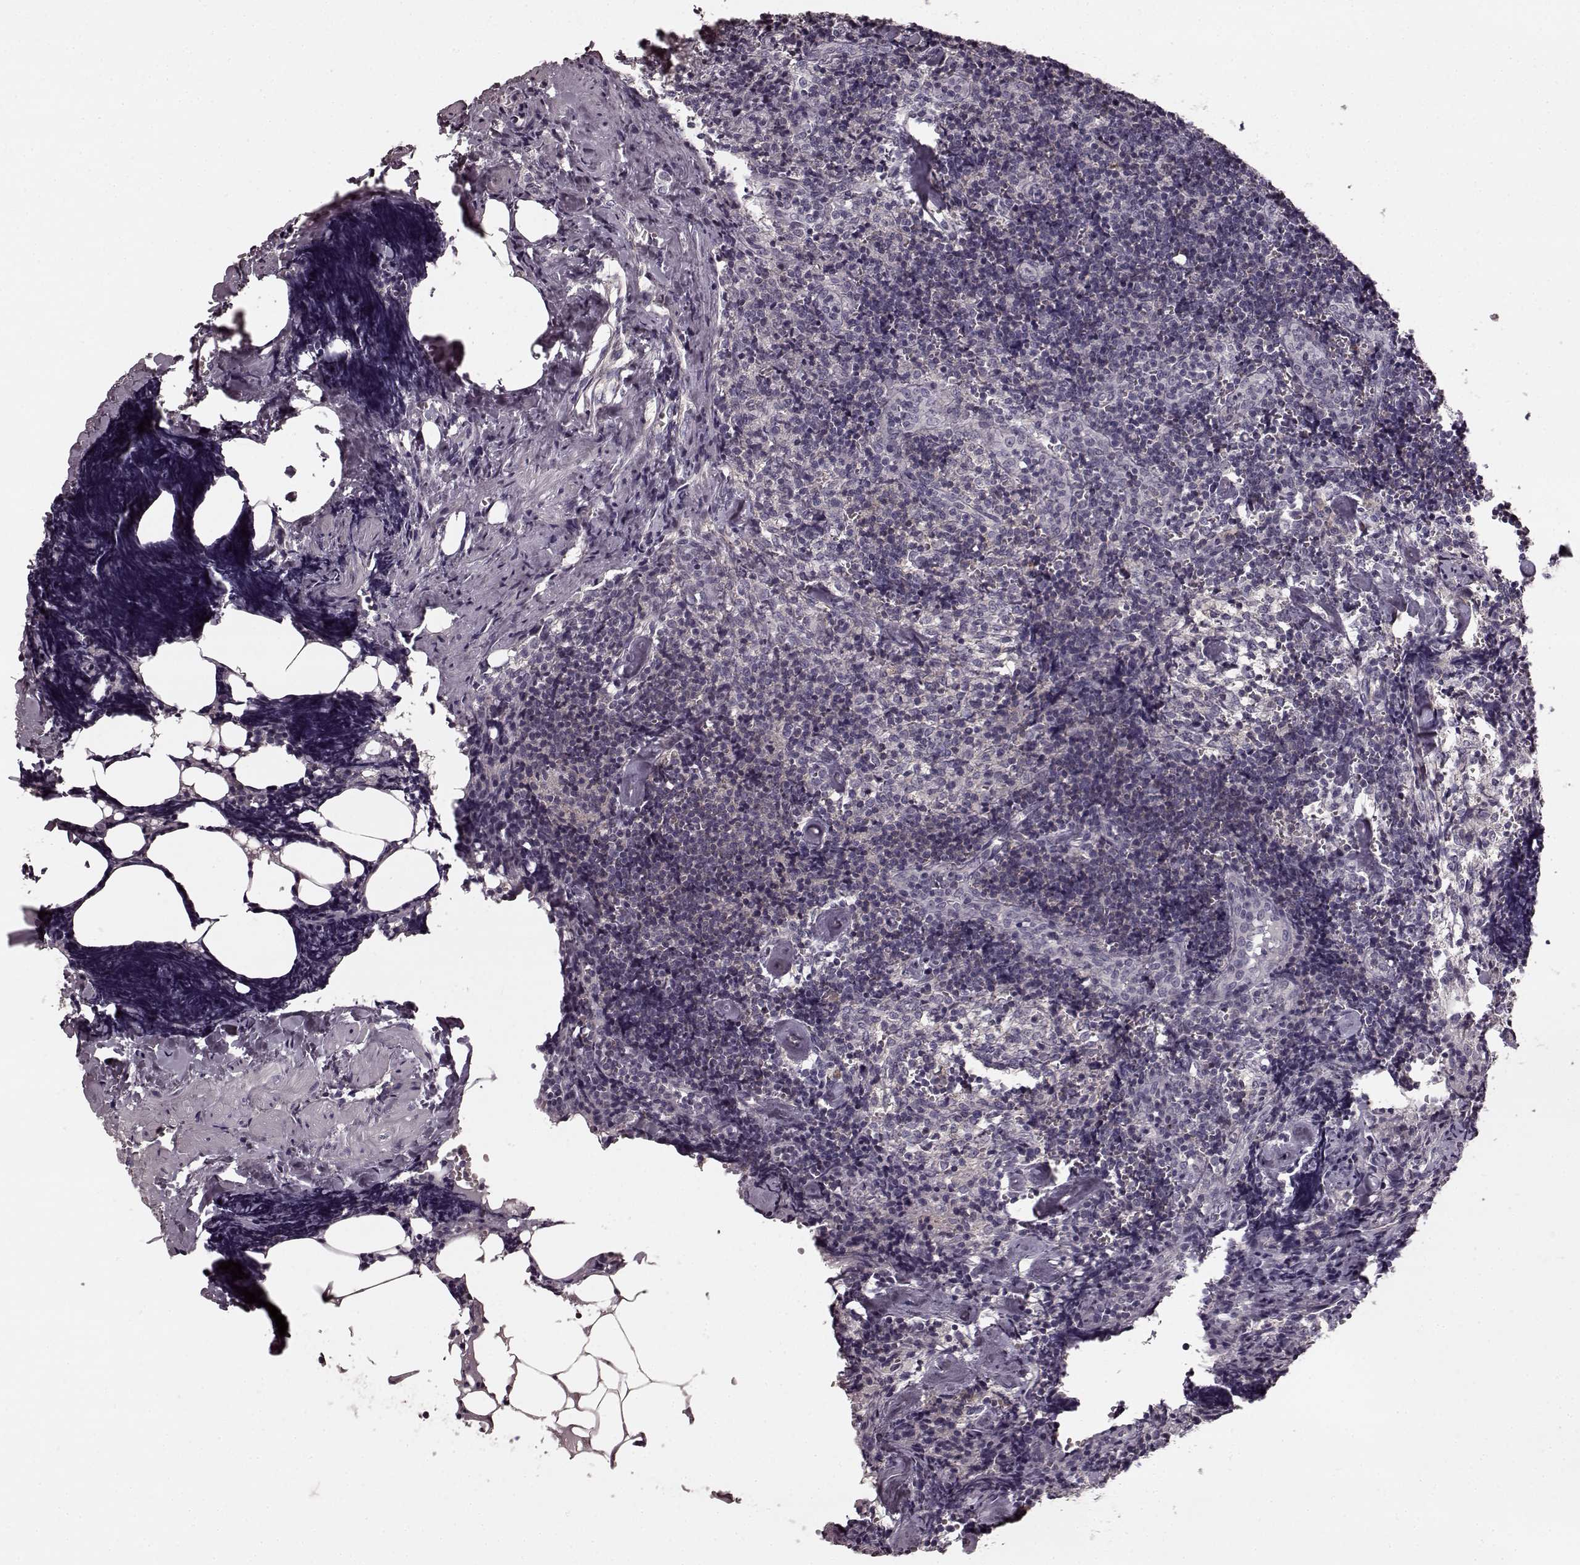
{"staining": {"intensity": "negative", "quantity": "none", "location": "none"}, "tissue": "lymph node", "cell_type": "Germinal center cells", "image_type": "normal", "snomed": [{"axis": "morphology", "description": "Normal tissue, NOS"}, {"axis": "topography", "description": "Lymph node"}], "caption": "Unremarkable lymph node was stained to show a protein in brown. There is no significant positivity in germinal center cells.", "gene": "PRKCE", "patient": {"sex": "female", "age": 50}}